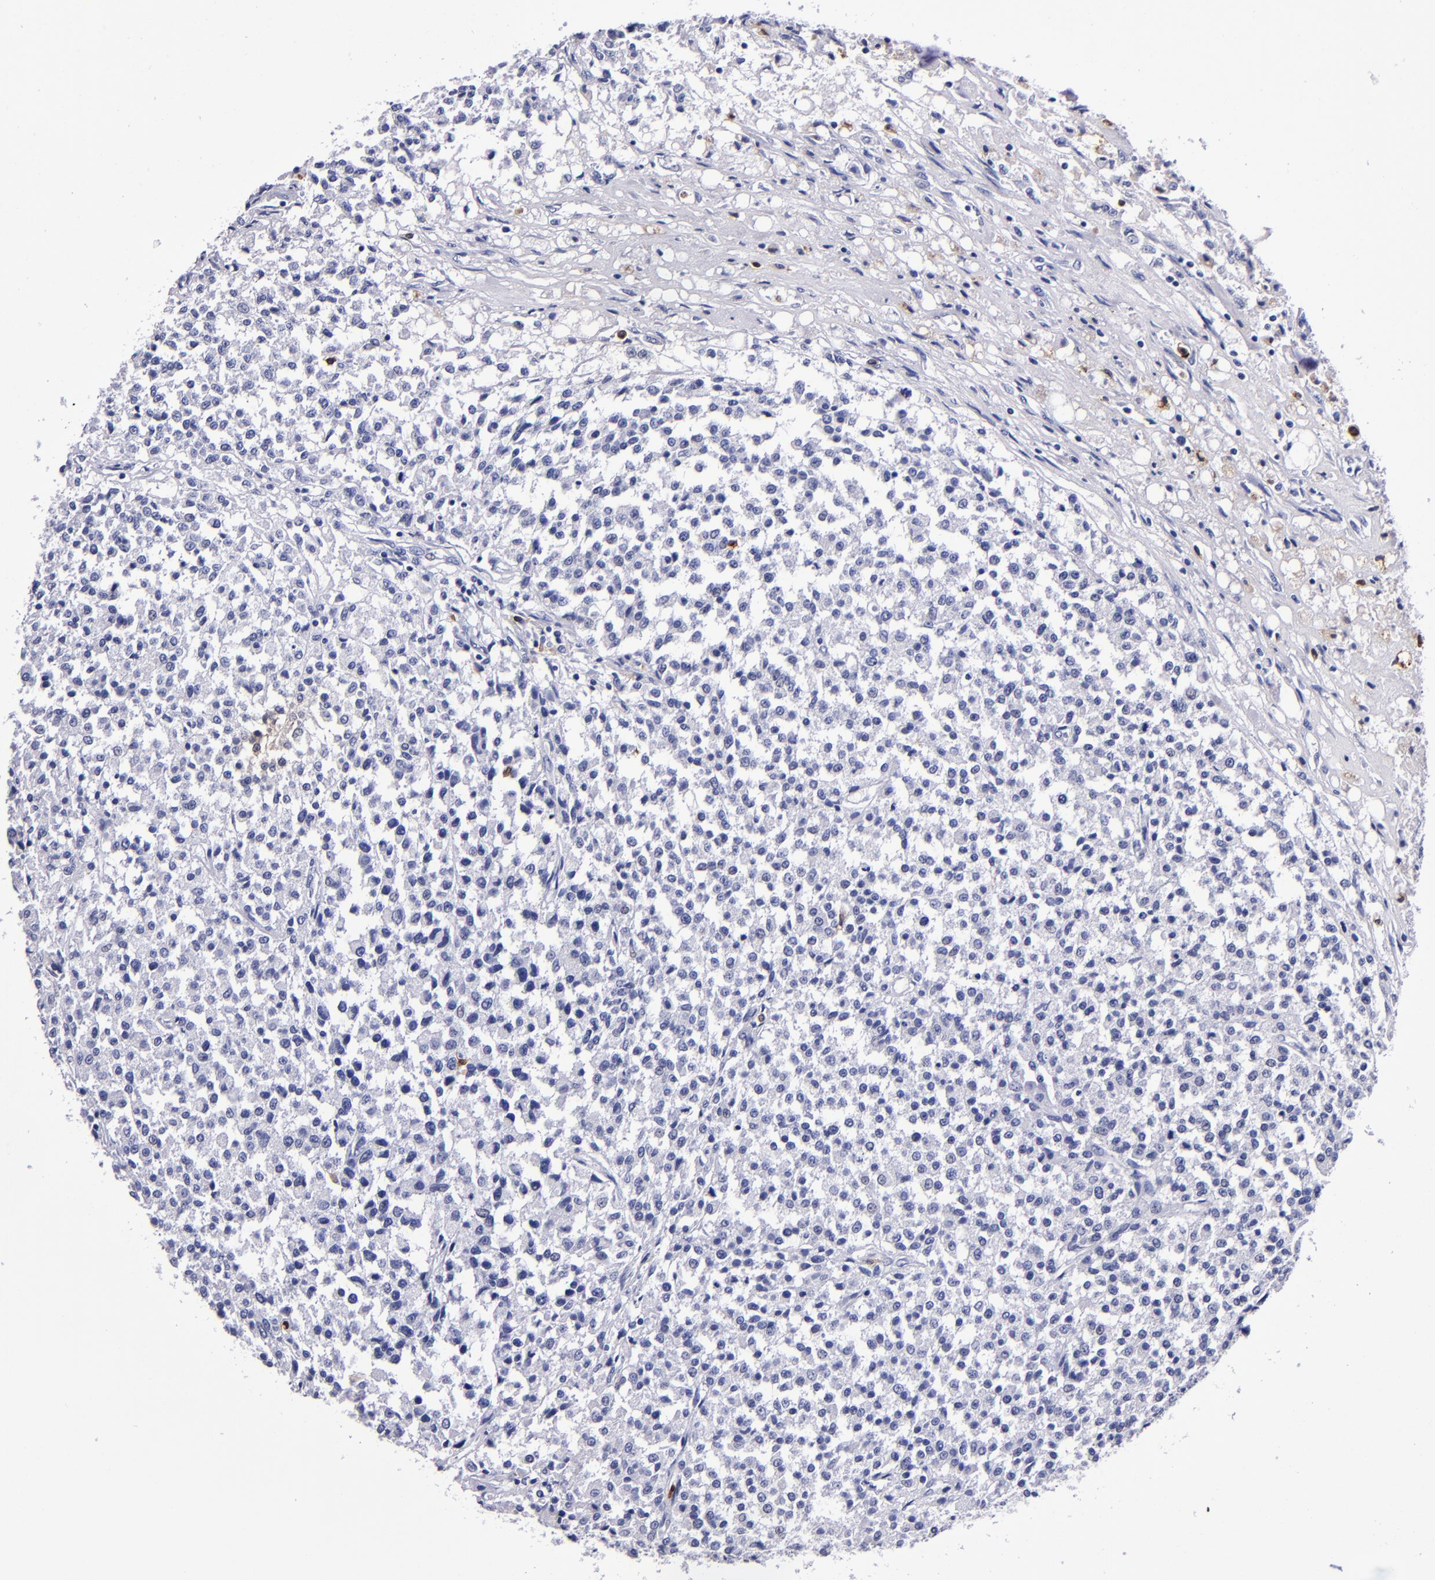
{"staining": {"intensity": "negative", "quantity": "none", "location": "none"}, "tissue": "testis cancer", "cell_type": "Tumor cells", "image_type": "cancer", "snomed": [{"axis": "morphology", "description": "Seminoma, NOS"}, {"axis": "topography", "description": "Testis"}], "caption": "High magnification brightfield microscopy of testis cancer stained with DAB (3,3'-diaminobenzidine) (brown) and counterstained with hematoxylin (blue): tumor cells show no significant positivity.", "gene": "S100A8", "patient": {"sex": "male", "age": 59}}